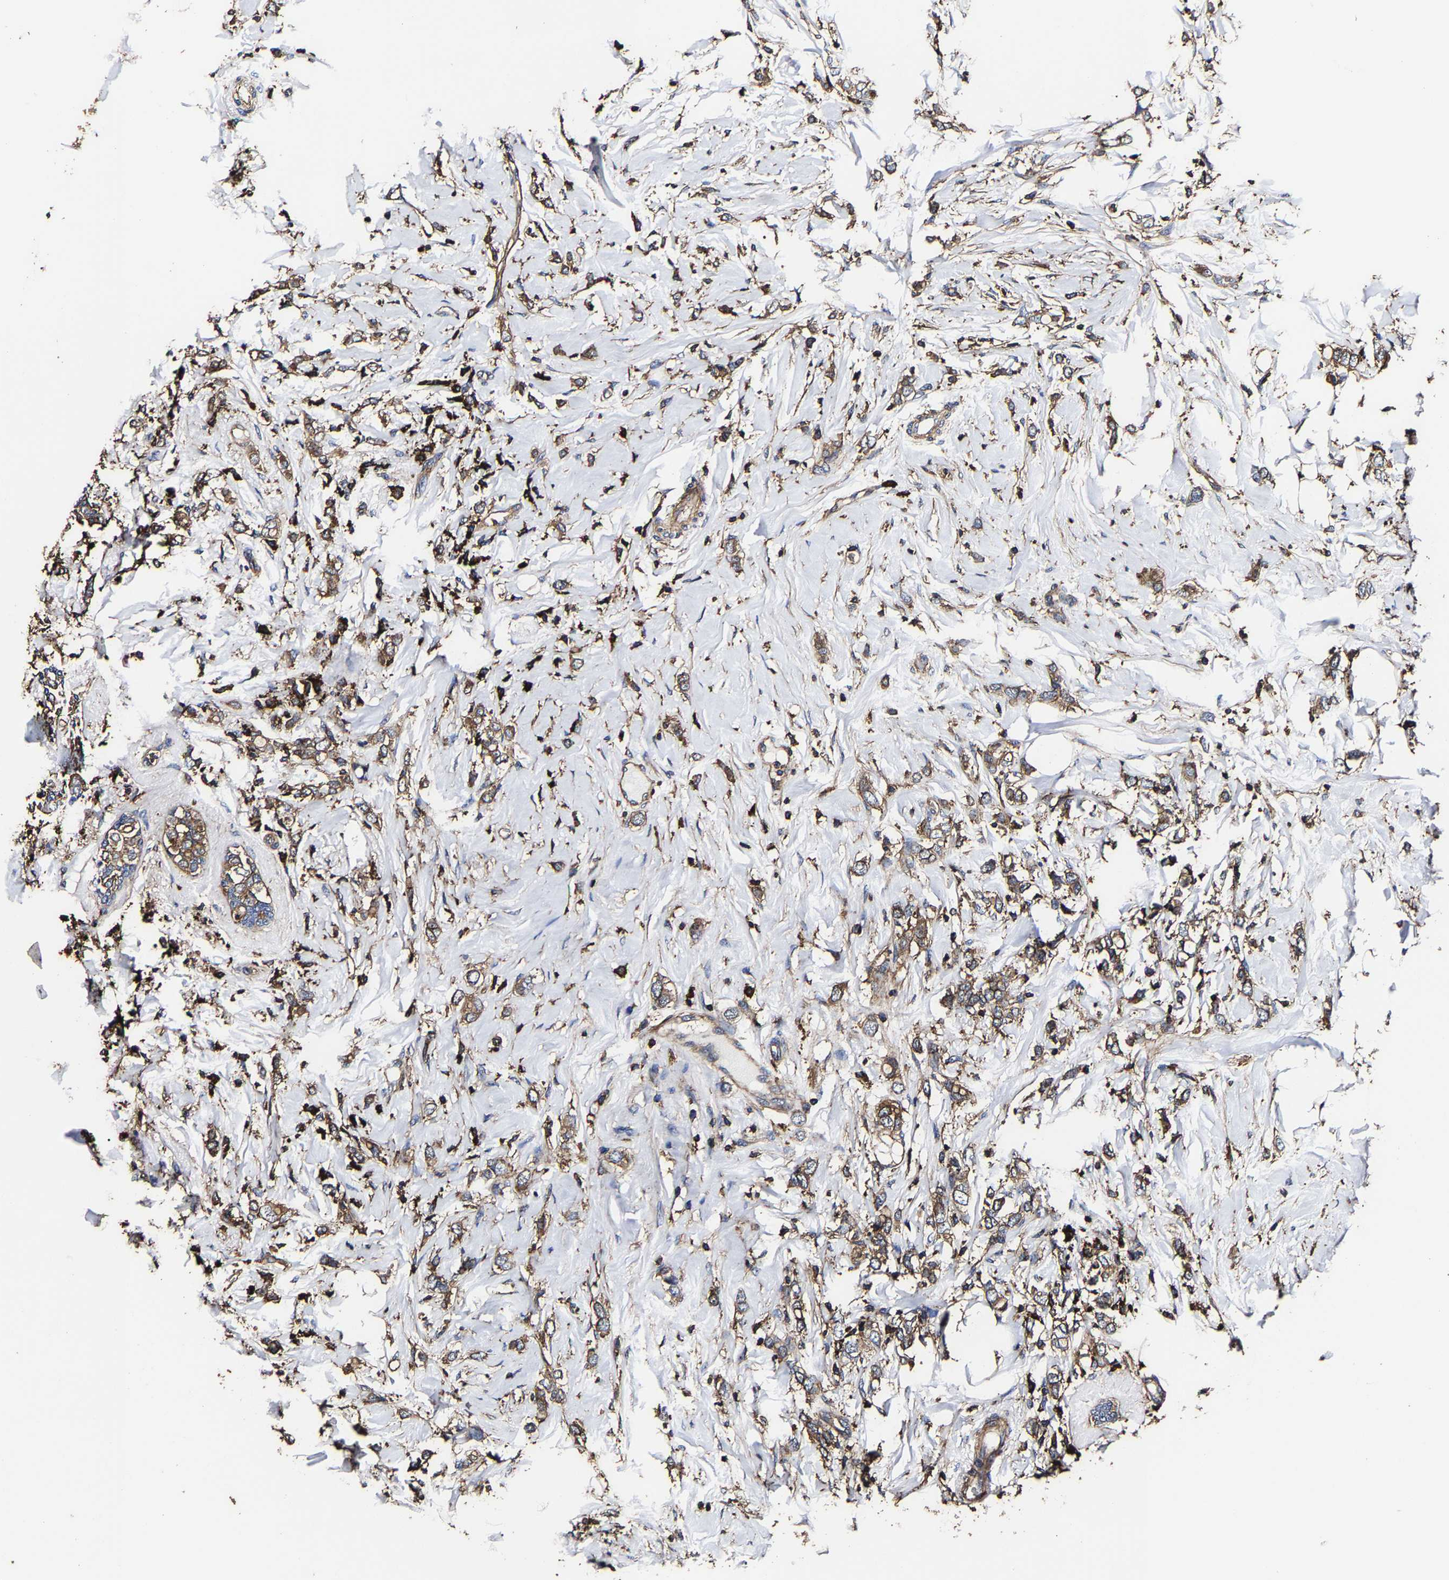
{"staining": {"intensity": "moderate", "quantity": ">75%", "location": "cytoplasmic/membranous"}, "tissue": "breast cancer", "cell_type": "Tumor cells", "image_type": "cancer", "snomed": [{"axis": "morphology", "description": "Normal tissue, NOS"}, {"axis": "morphology", "description": "Lobular carcinoma"}, {"axis": "topography", "description": "Breast"}], "caption": "Breast lobular carcinoma stained with immunohistochemistry displays moderate cytoplasmic/membranous expression in about >75% of tumor cells.", "gene": "SSH3", "patient": {"sex": "female", "age": 47}}